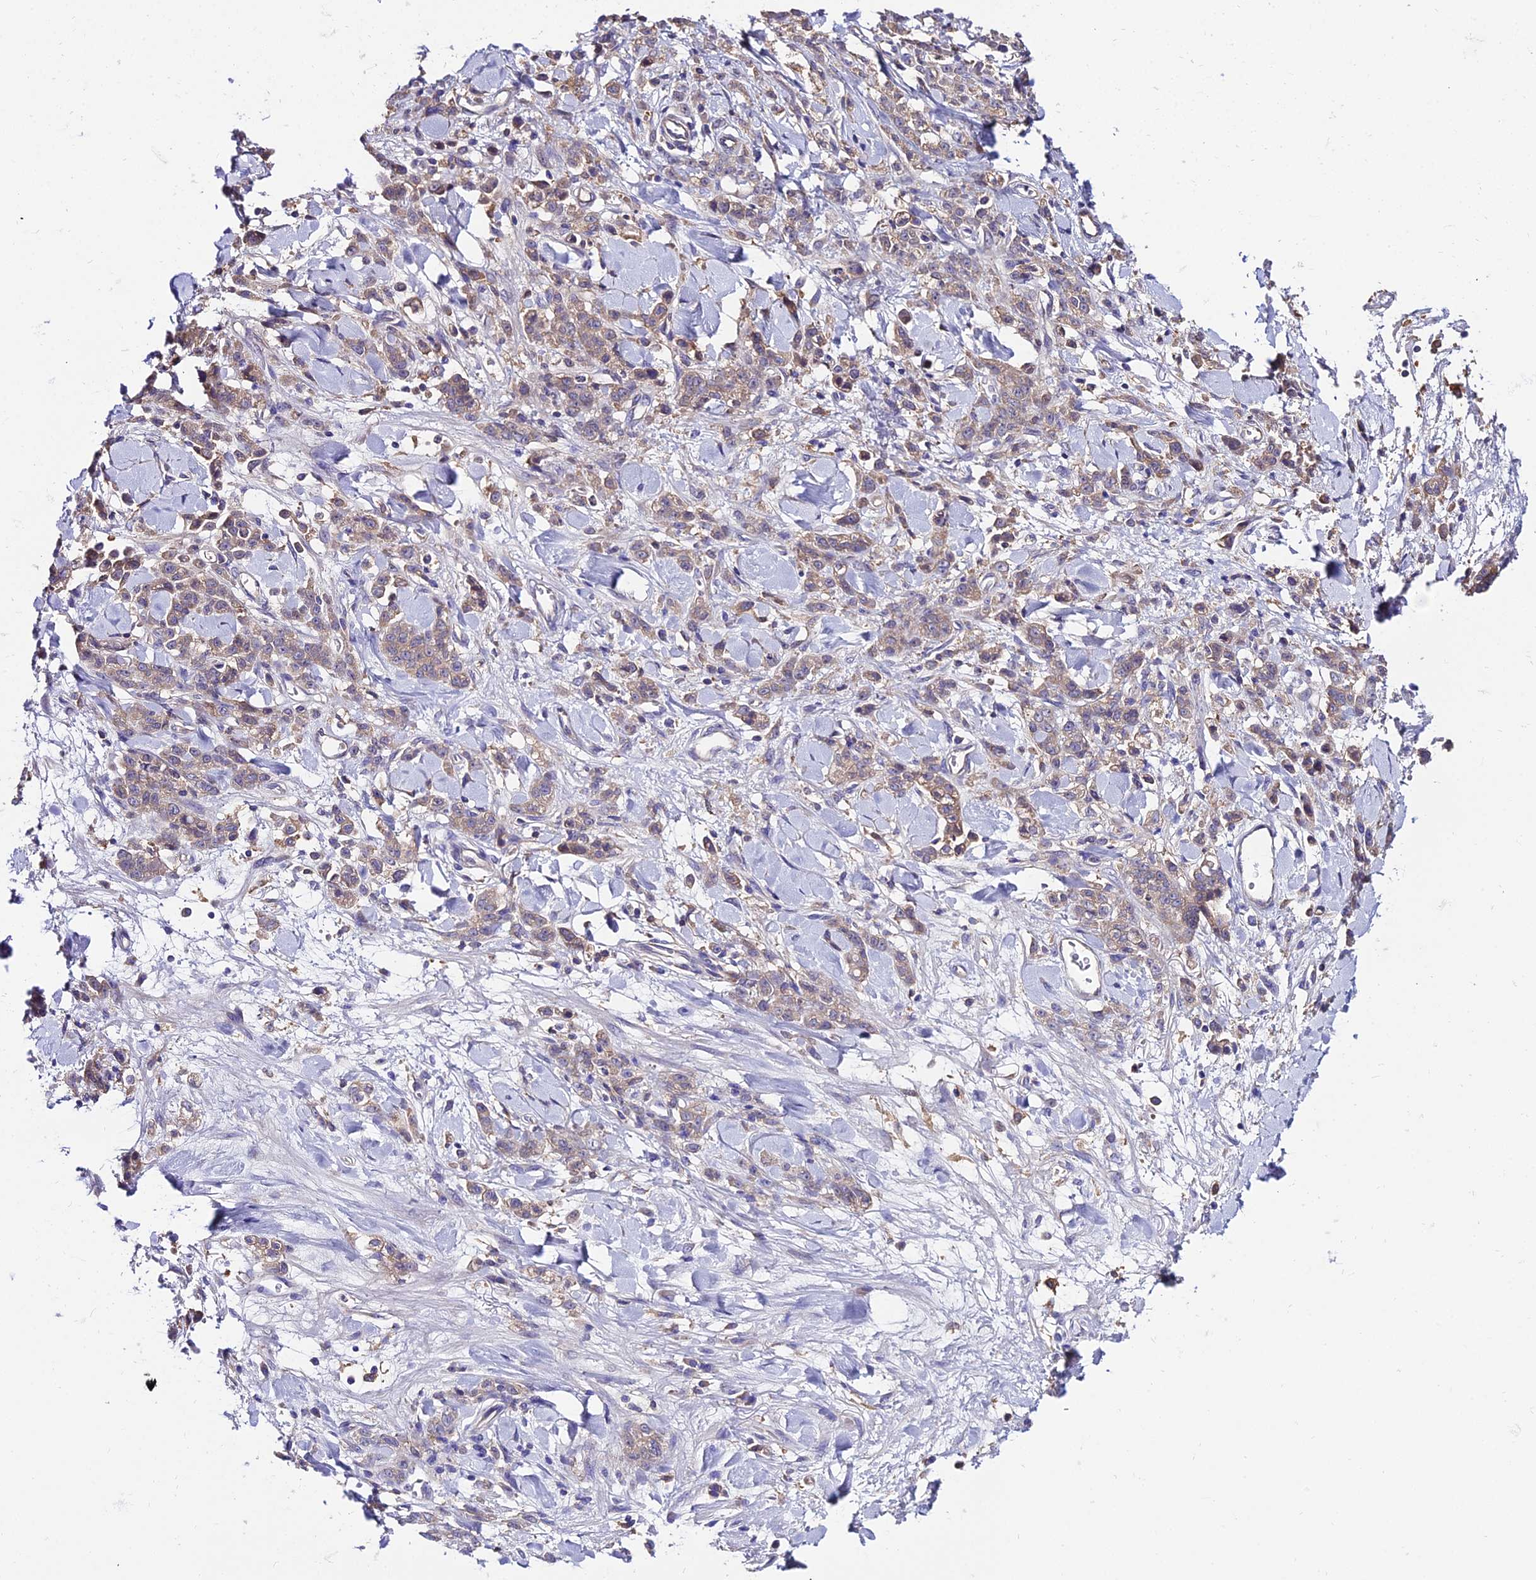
{"staining": {"intensity": "weak", "quantity": ">75%", "location": "cytoplasmic/membranous"}, "tissue": "stomach cancer", "cell_type": "Tumor cells", "image_type": "cancer", "snomed": [{"axis": "morphology", "description": "Normal tissue, NOS"}, {"axis": "morphology", "description": "Adenocarcinoma, NOS"}, {"axis": "topography", "description": "Stomach"}], "caption": "DAB (3,3'-diaminobenzidine) immunohistochemical staining of stomach cancer shows weak cytoplasmic/membranous protein positivity in approximately >75% of tumor cells. Nuclei are stained in blue.", "gene": "C2orf69", "patient": {"sex": "male", "age": 82}}